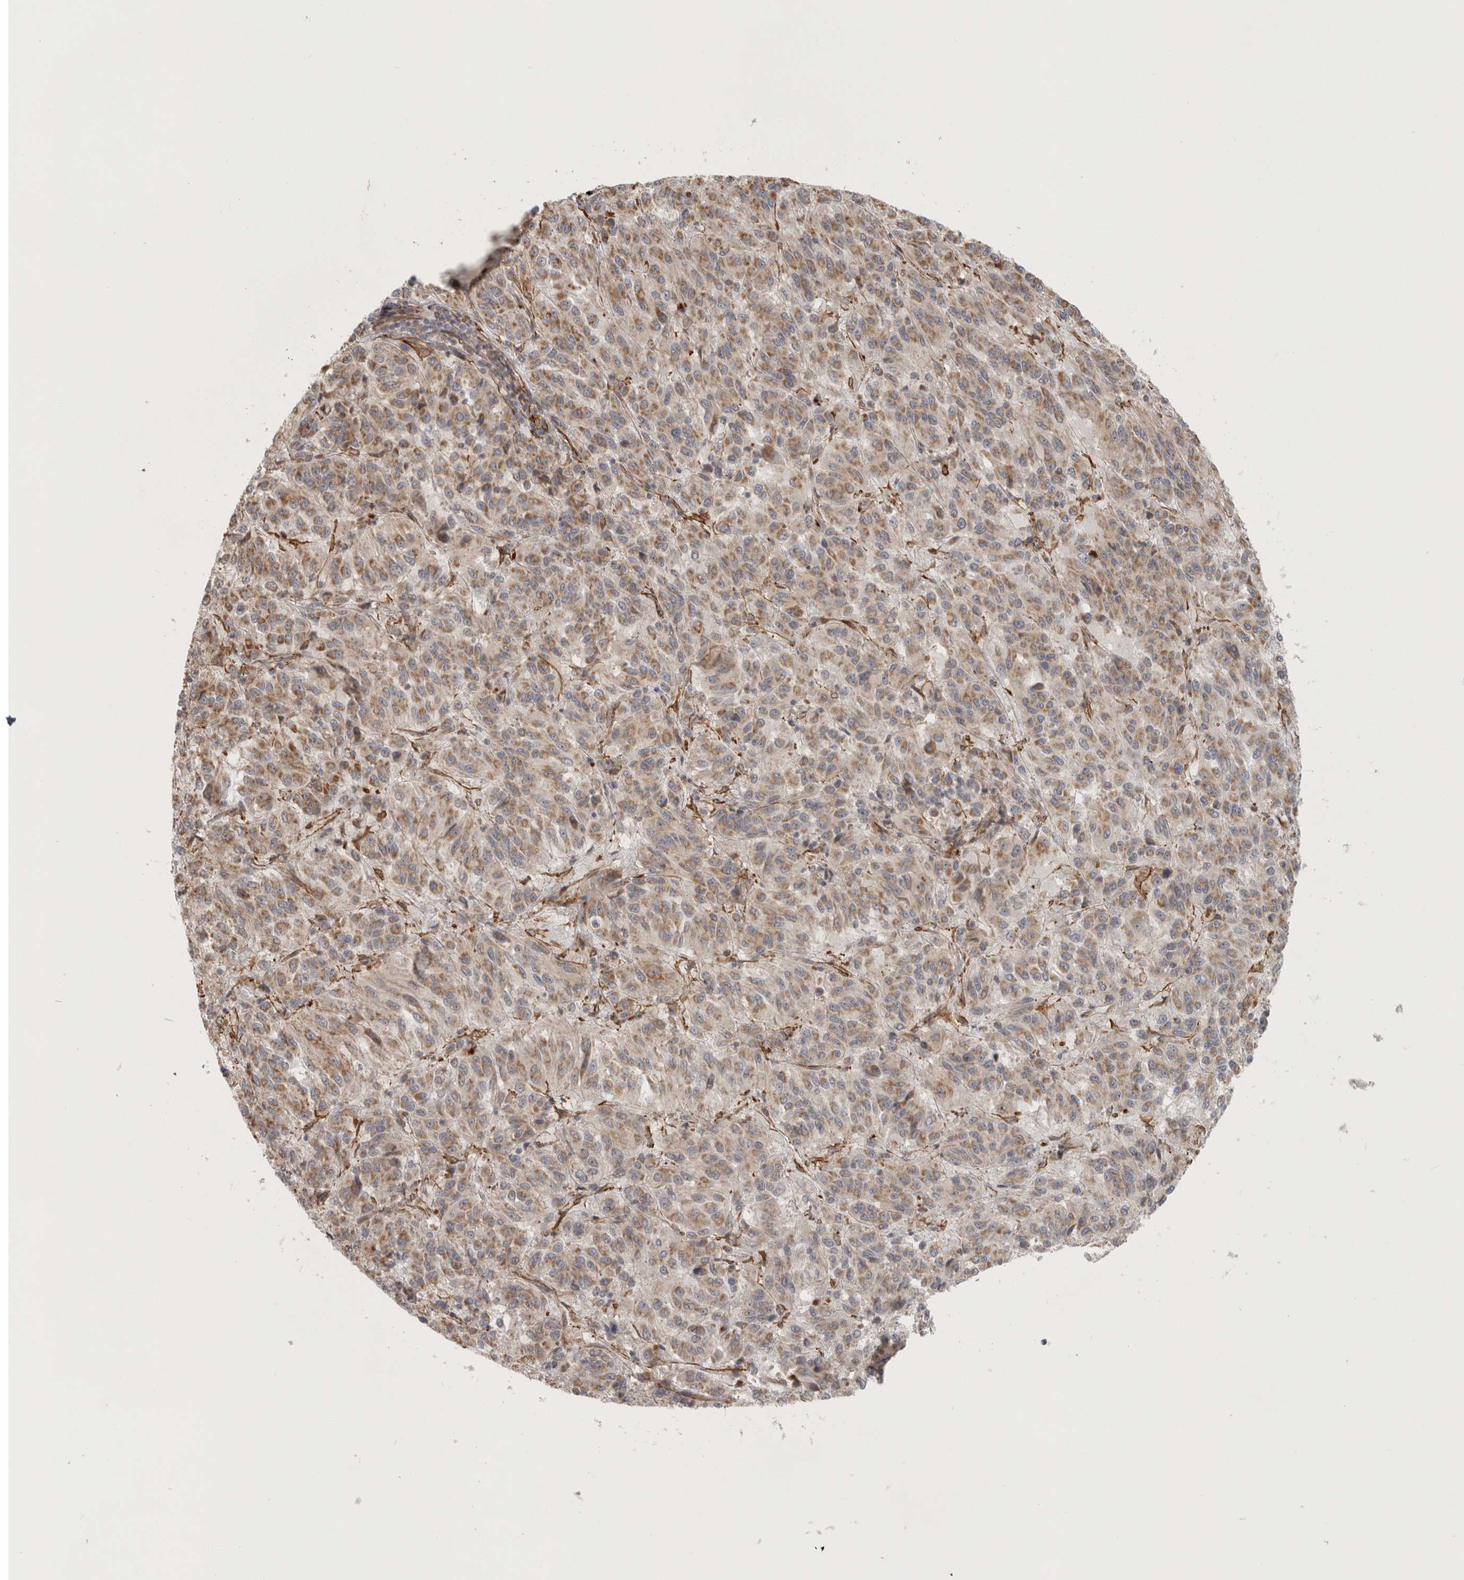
{"staining": {"intensity": "moderate", "quantity": "25%-75%", "location": "cytoplasmic/membranous"}, "tissue": "melanoma", "cell_type": "Tumor cells", "image_type": "cancer", "snomed": [{"axis": "morphology", "description": "Malignant melanoma, Metastatic site"}, {"axis": "topography", "description": "Lung"}], "caption": "Melanoma was stained to show a protein in brown. There is medium levels of moderate cytoplasmic/membranous positivity in about 25%-75% of tumor cells.", "gene": "LONRF1", "patient": {"sex": "male", "age": 64}}